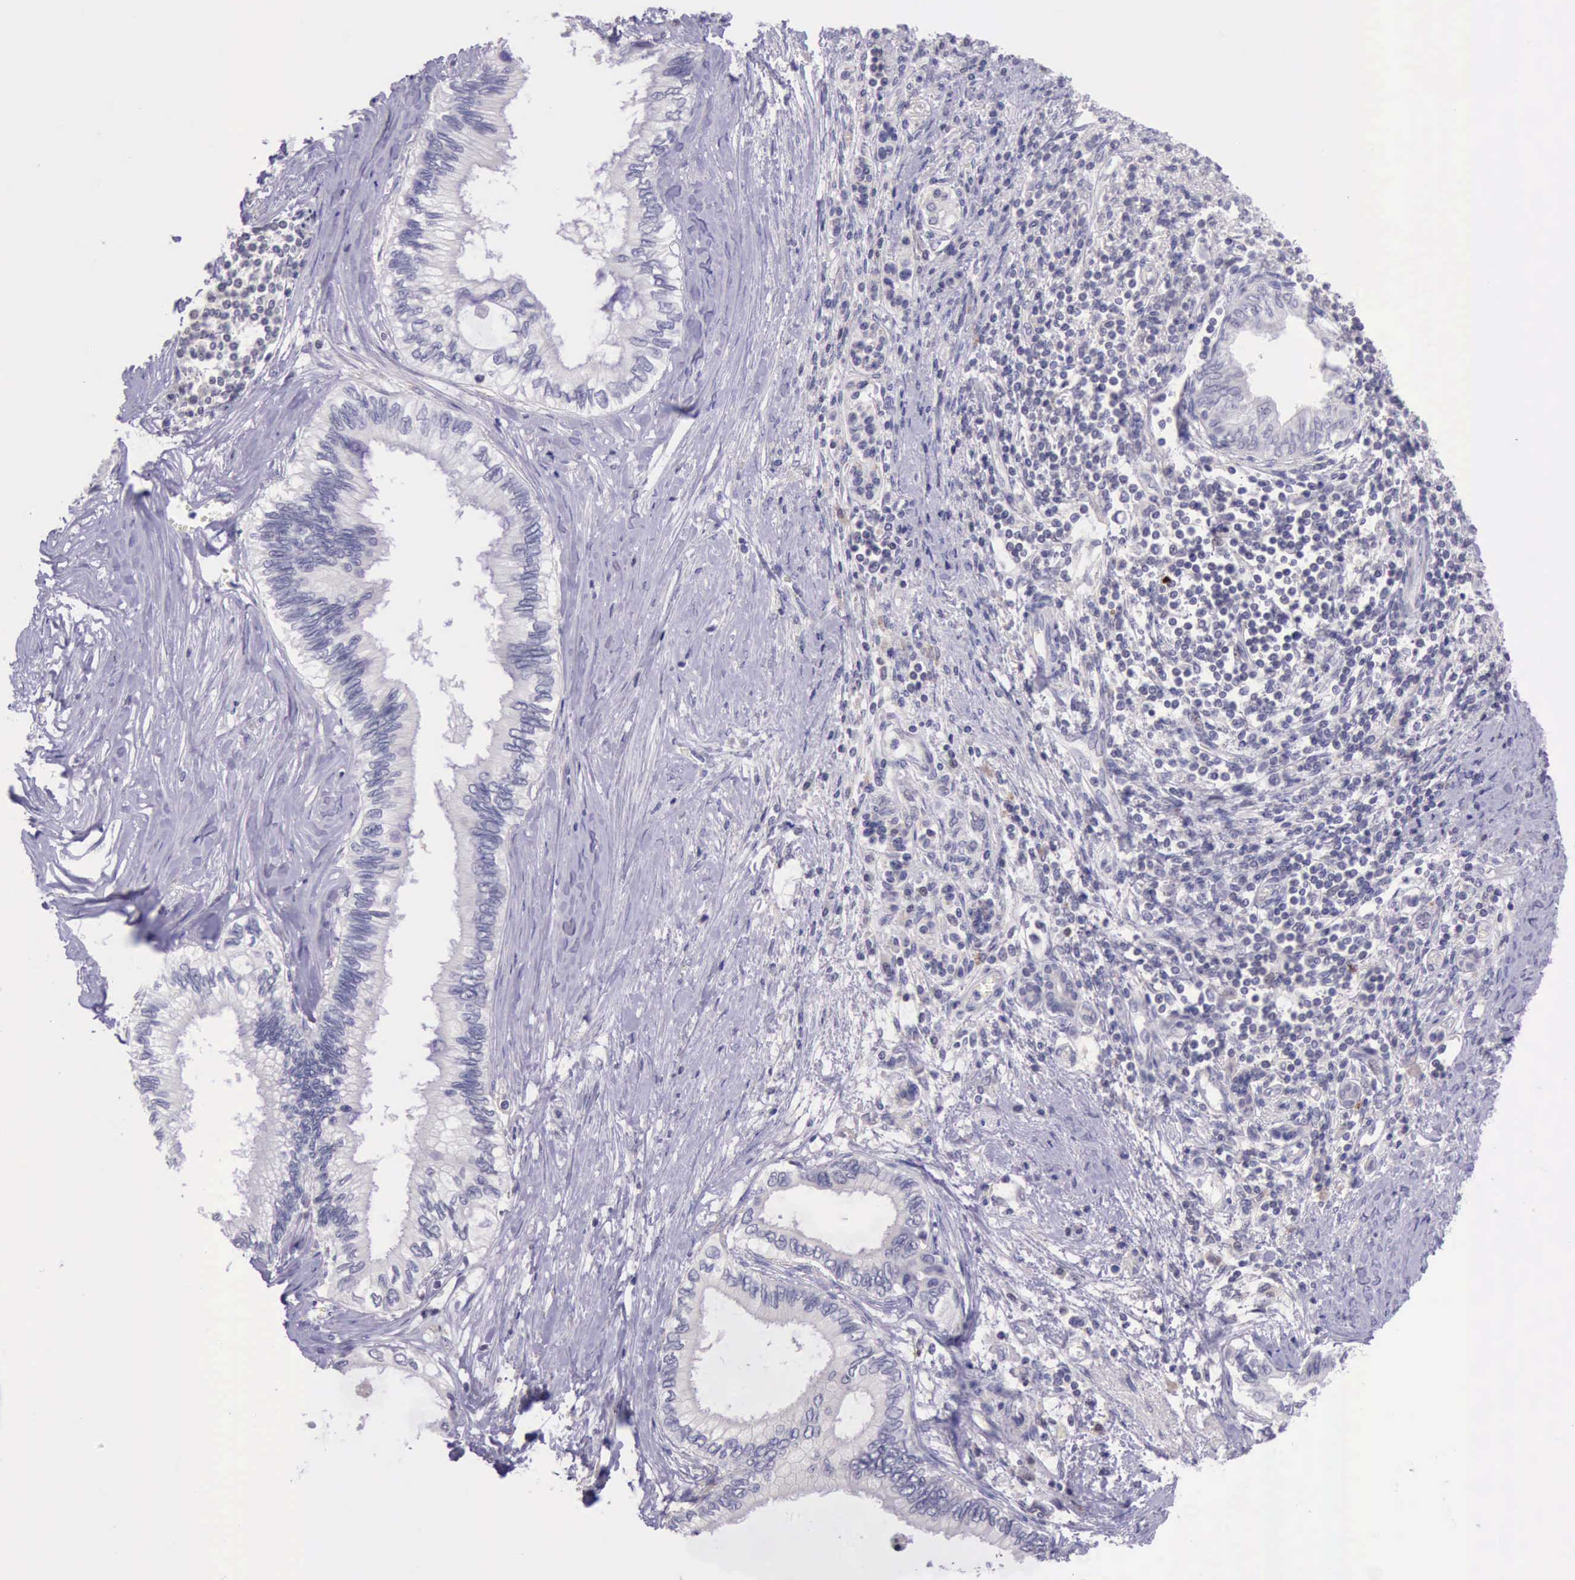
{"staining": {"intensity": "negative", "quantity": "none", "location": "none"}, "tissue": "pancreatic cancer", "cell_type": "Tumor cells", "image_type": "cancer", "snomed": [{"axis": "morphology", "description": "Adenocarcinoma, NOS"}, {"axis": "topography", "description": "Pancreas"}], "caption": "There is no significant staining in tumor cells of pancreatic adenocarcinoma. Nuclei are stained in blue.", "gene": "PARP1", "patient": {"sex": "female", "age": 66}}